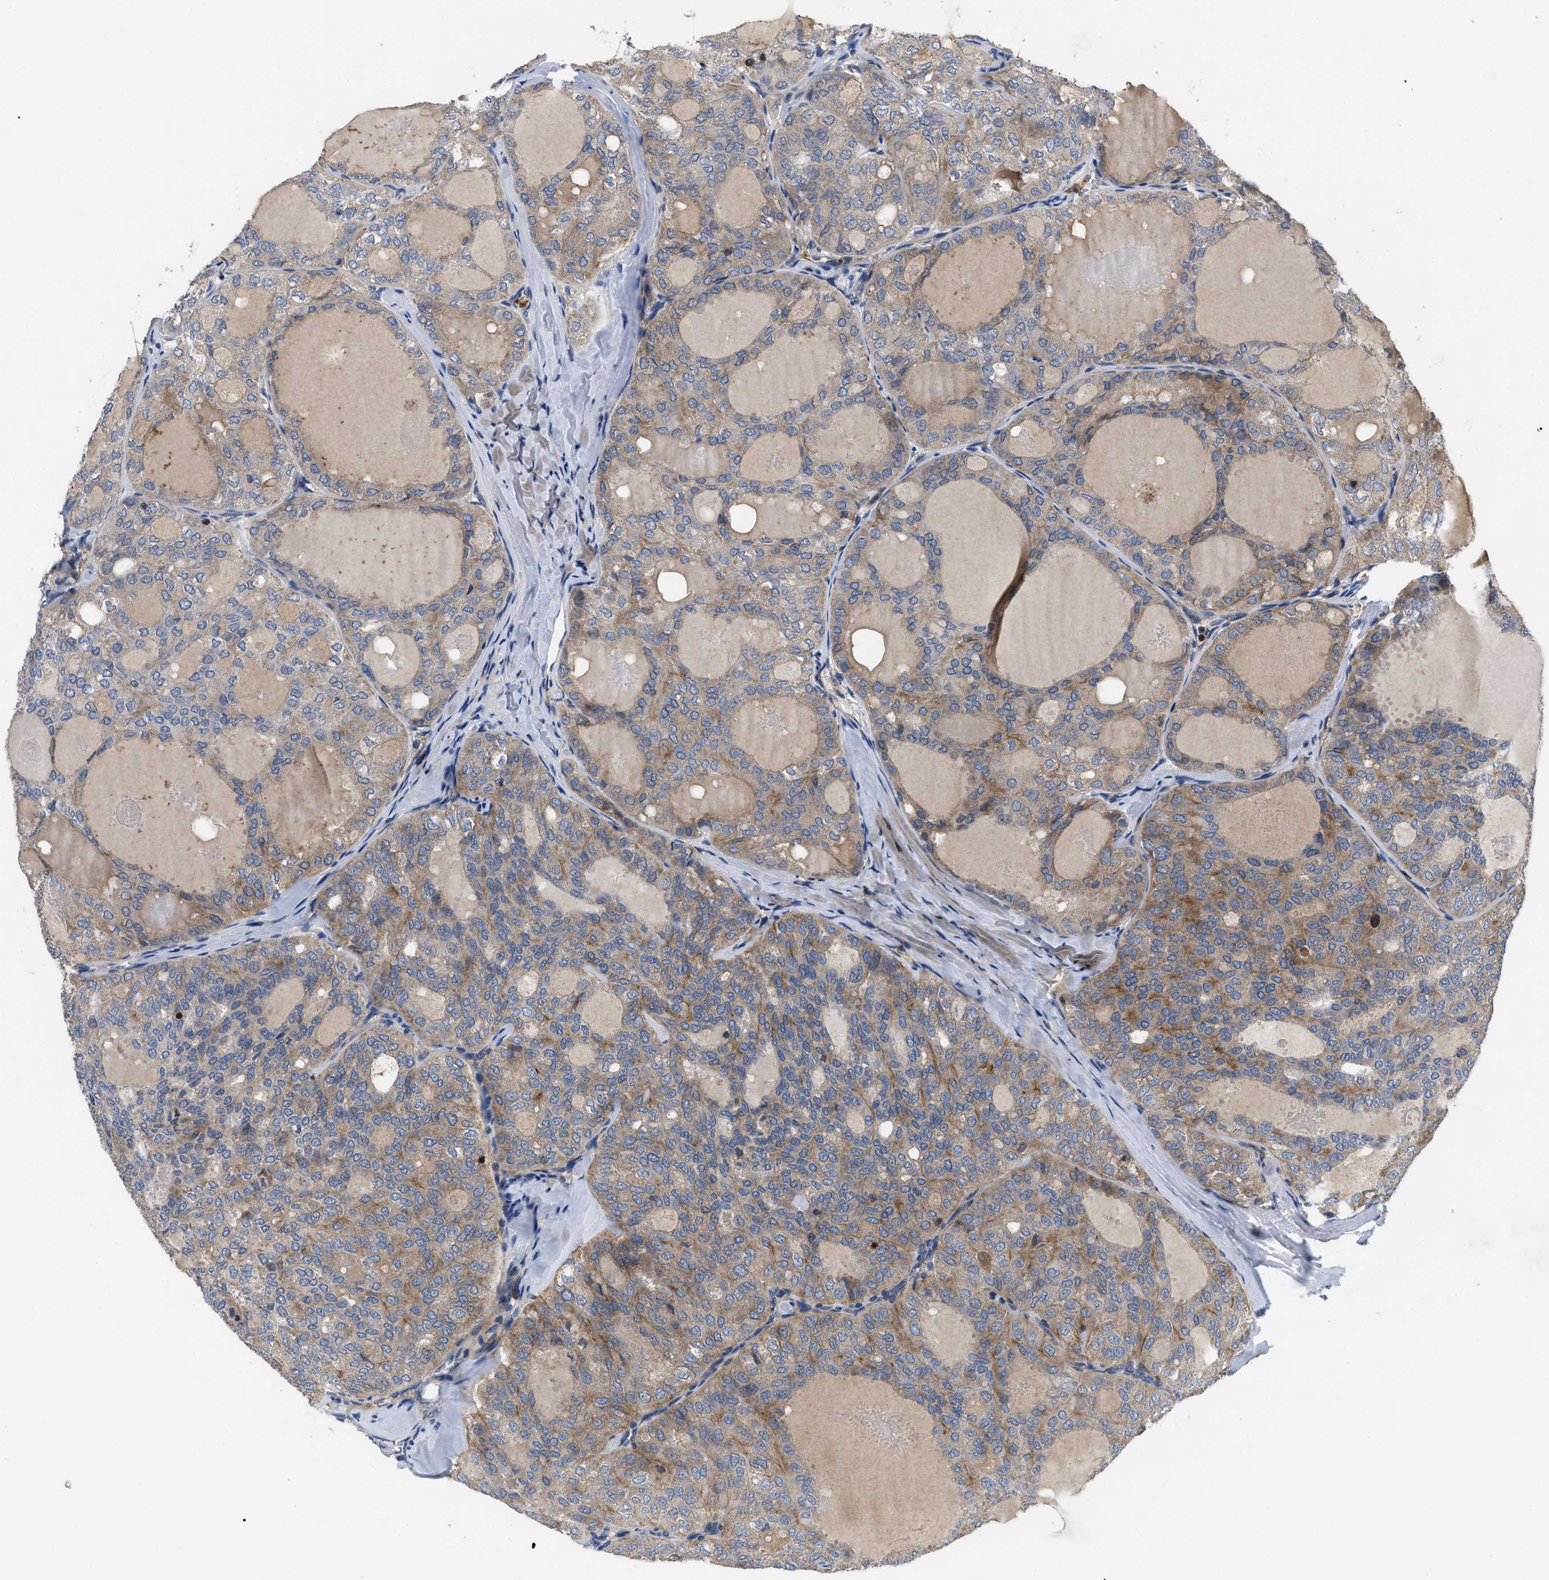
{"staining": {"intensity": "moderate", "quantity": ">75%", "location": "cytoplasmic/membranous"}, "tissue": "thyroid cancer", "cell_type": "Tumor cells", "image_type": "cancer", "snomed": [{"axis": "morphology", "description": "Follicular adenoma carcinoma, NOS"}, {"axis": "topography", "description": "Thyroid gland"}], "caption": "This image reveals immunohistochemistry staining of follicular adenoma carcinoma (thyroid), with medium moderate cytoplasmic/membranous staining in about >75% of tumor cells.", "gene": "YBEY", "patient": {"sex": "male", "age": 75}}